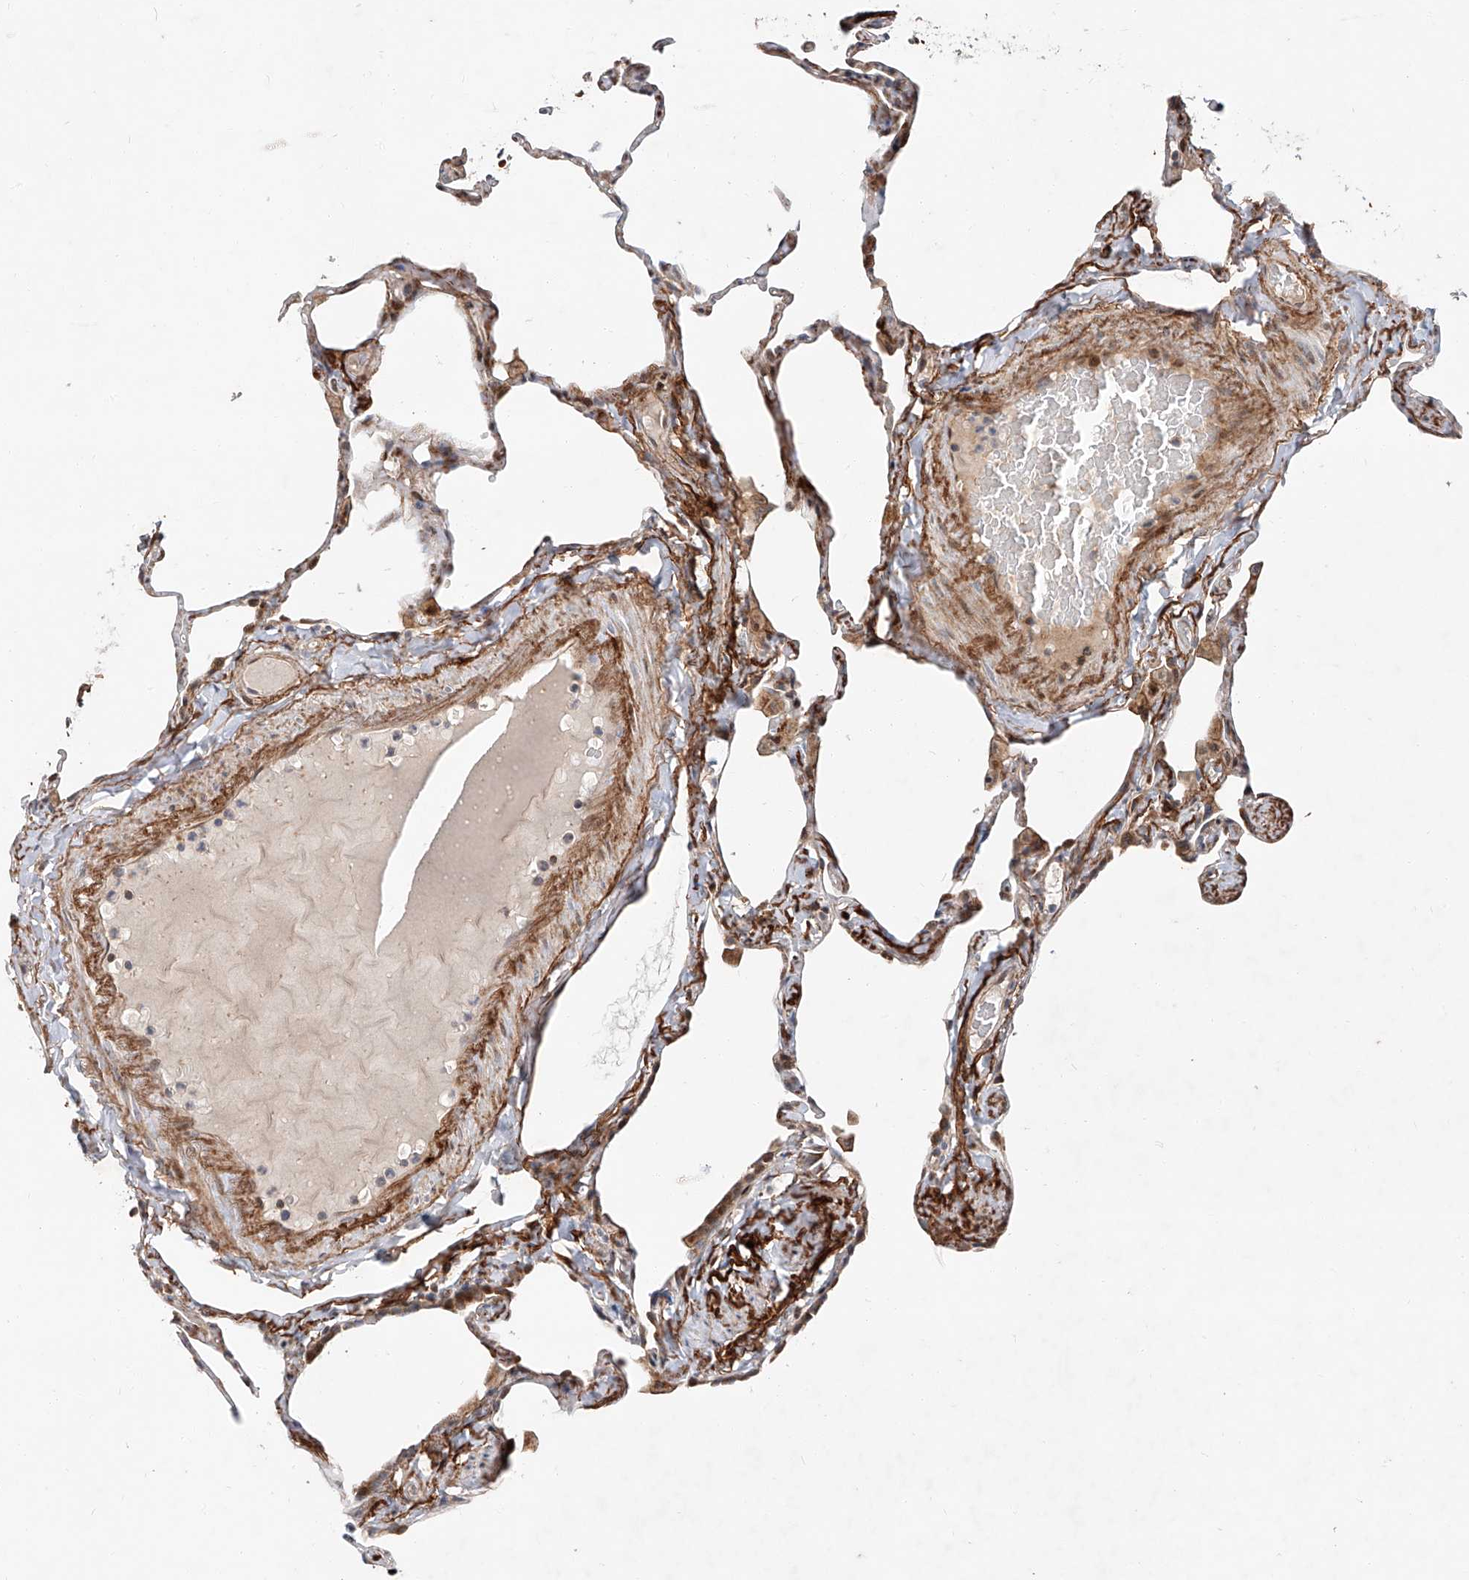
{"staining": {"intensity": "weak", "quantity": "25%-75%", "location": "cytoplasmic/membranous"}, "tissue": "lung", "cell_type": "Alveolar cells", "image_type": "normal", "snomed": [{"axis": "morphology", "description": "Normal tissue, NOS"}, {"axis": "topography", "description": "Lung"}], "caption": "Immunohistochemistry (IHC) histopathology image of benign lung stained for a protein (brown), which displays low levels of weak cytoplasmic/membranous staining in approximately 25%-75% of alveolar cells.", "gene": "USF3", "patient": {"sex": "male", "age": 65}}